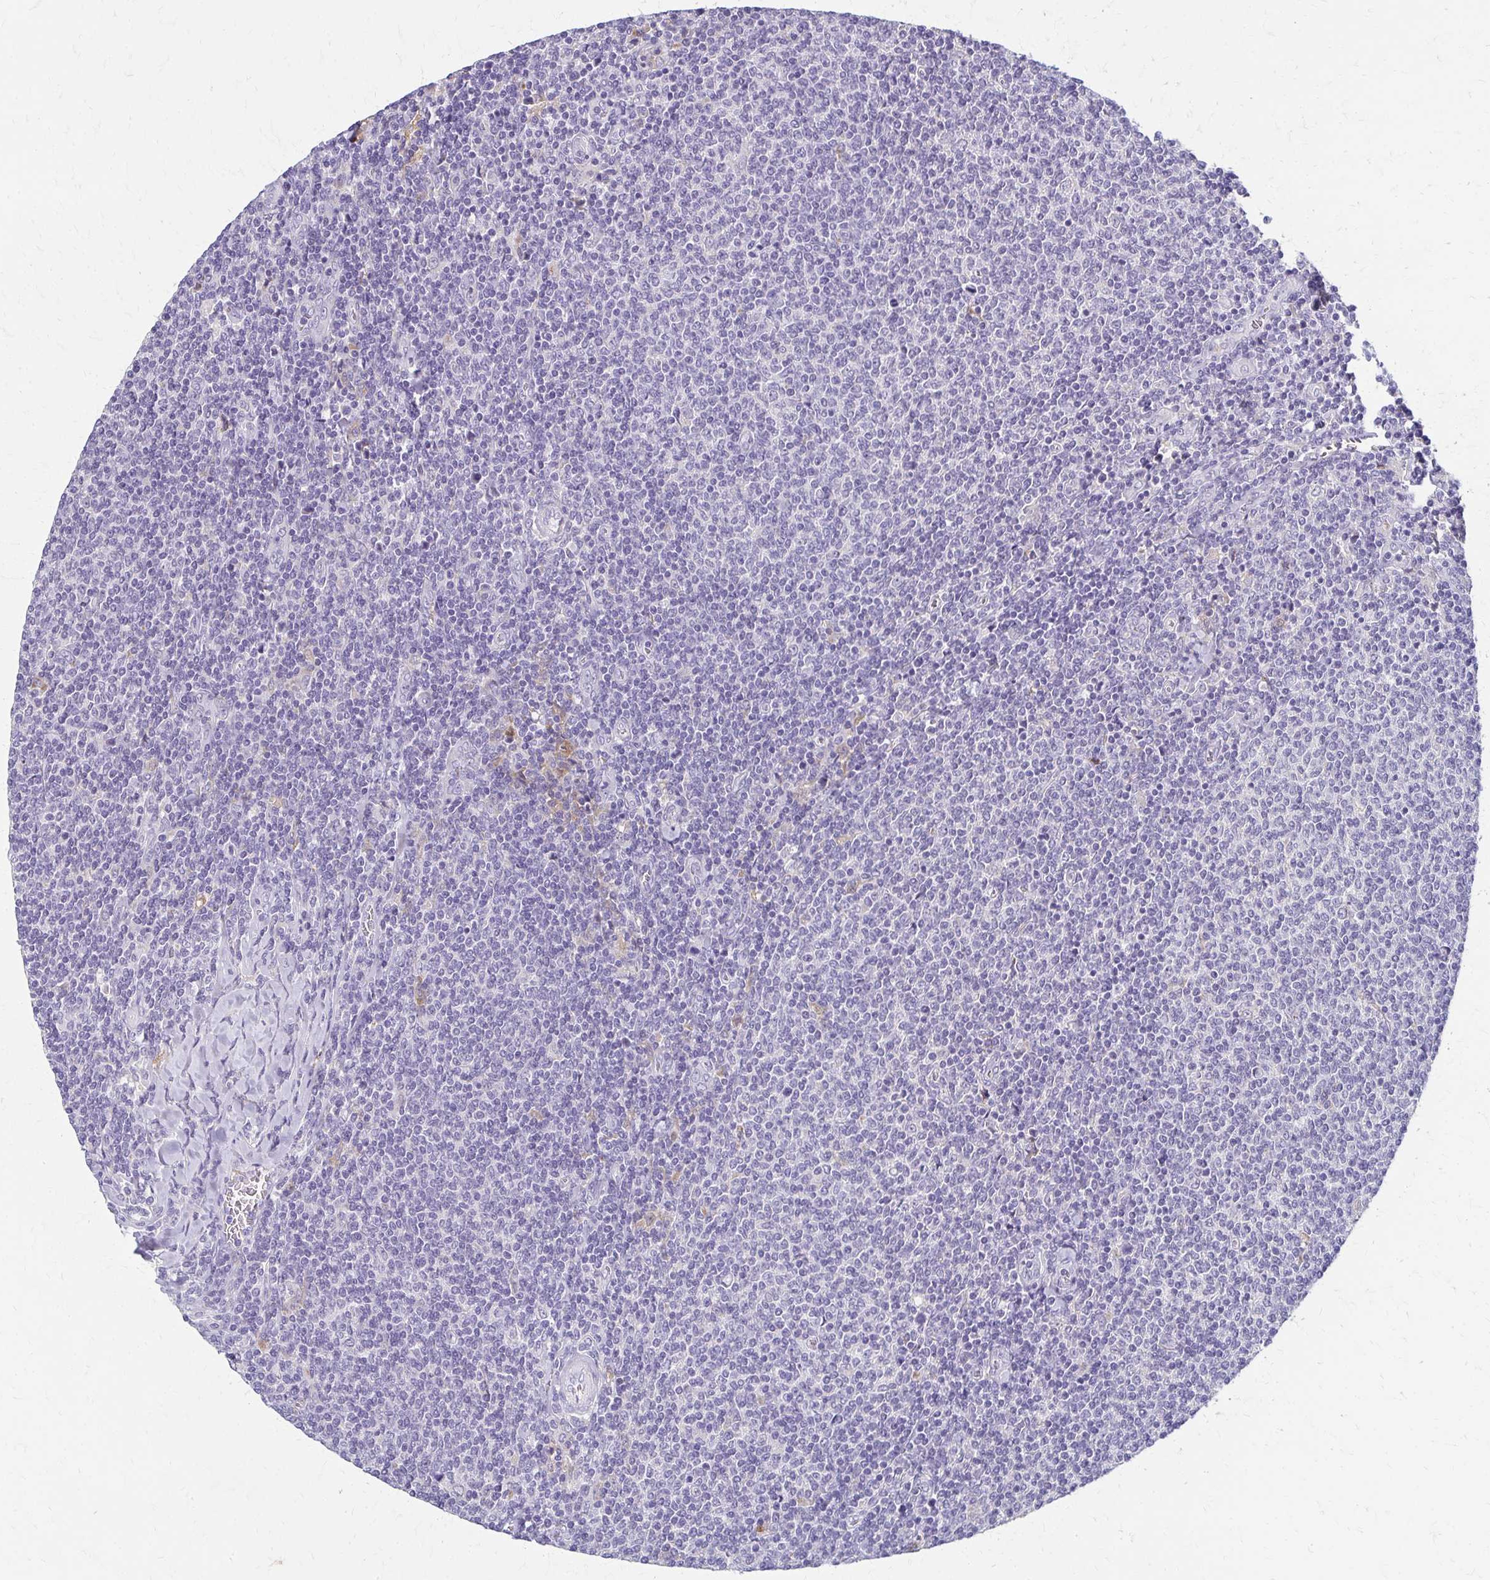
{"staining": {"intensity": "negative", "quantity": "none", "location": "none"}, "tissue": "lymphoma", "cell_type": "Tumor cells", "image_type": "cancer", "snomed": [{"axis": "morphology", "description": "Malignant lymphoma, non-Hodgkin's type, Low grade"}, {"axis": "topography", "description": "Lymph node"}], "caption": "Lymphoma was stained to show a protein in brown. There is no significant staining in tumor cells.", "gene": "BBS12", "patient": {"sex": "male", "age": 52}}